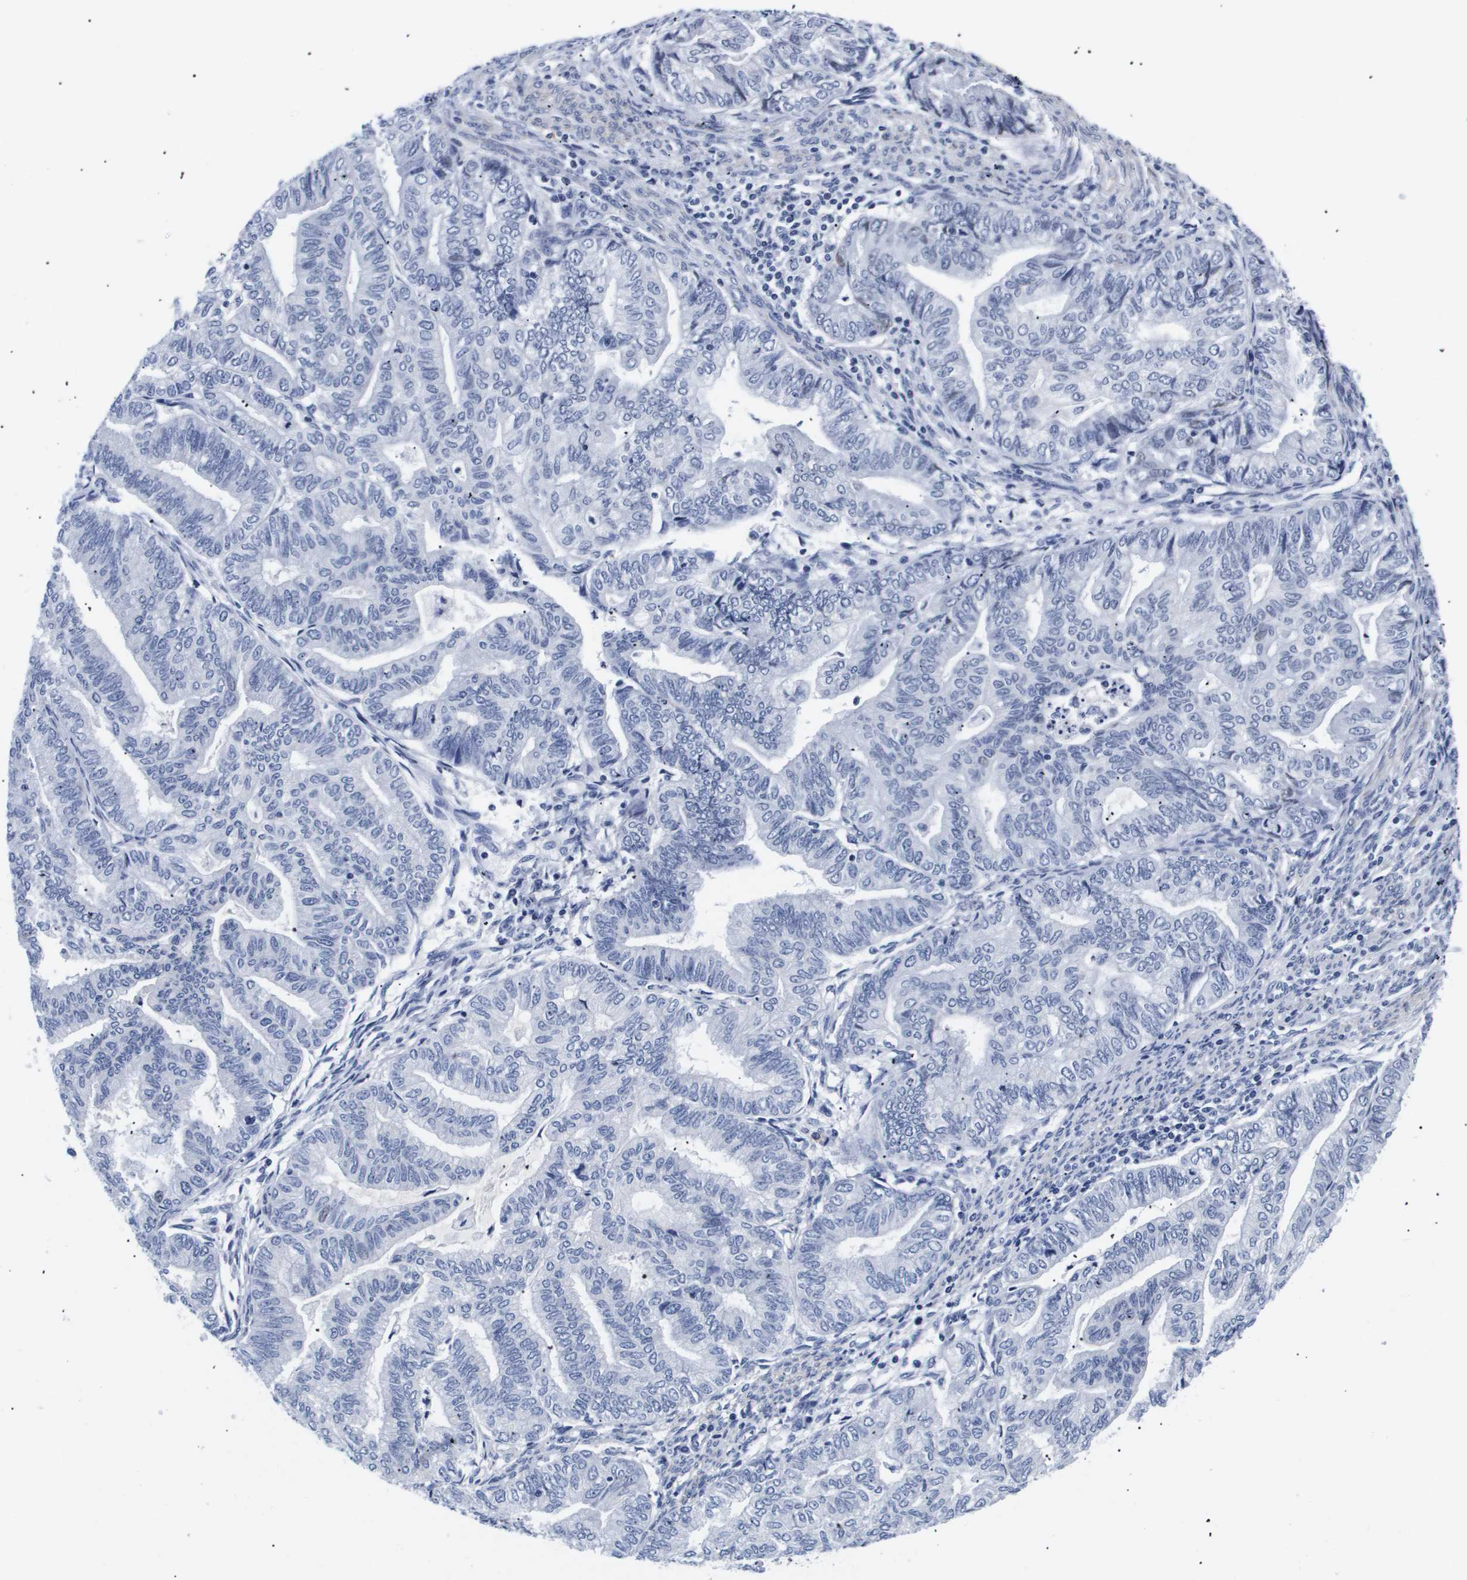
{"staining": {"intensity": "negative", "quantity": "none", "location": "none"}, "tissue": "endometrial cancer", "cell_type": "Tumor cells", "image_type": "cancer", "snomed": [{"axis": "morphology", "description": "Adenocarcinoma, NOS"}, {"axis": "topography", "description": "Endometrium"}], "caption": "Tumor cells show no significant expression in endometrial cancer.", "gene": "SHD", "patient": {"sex": "female", "age": 79}}